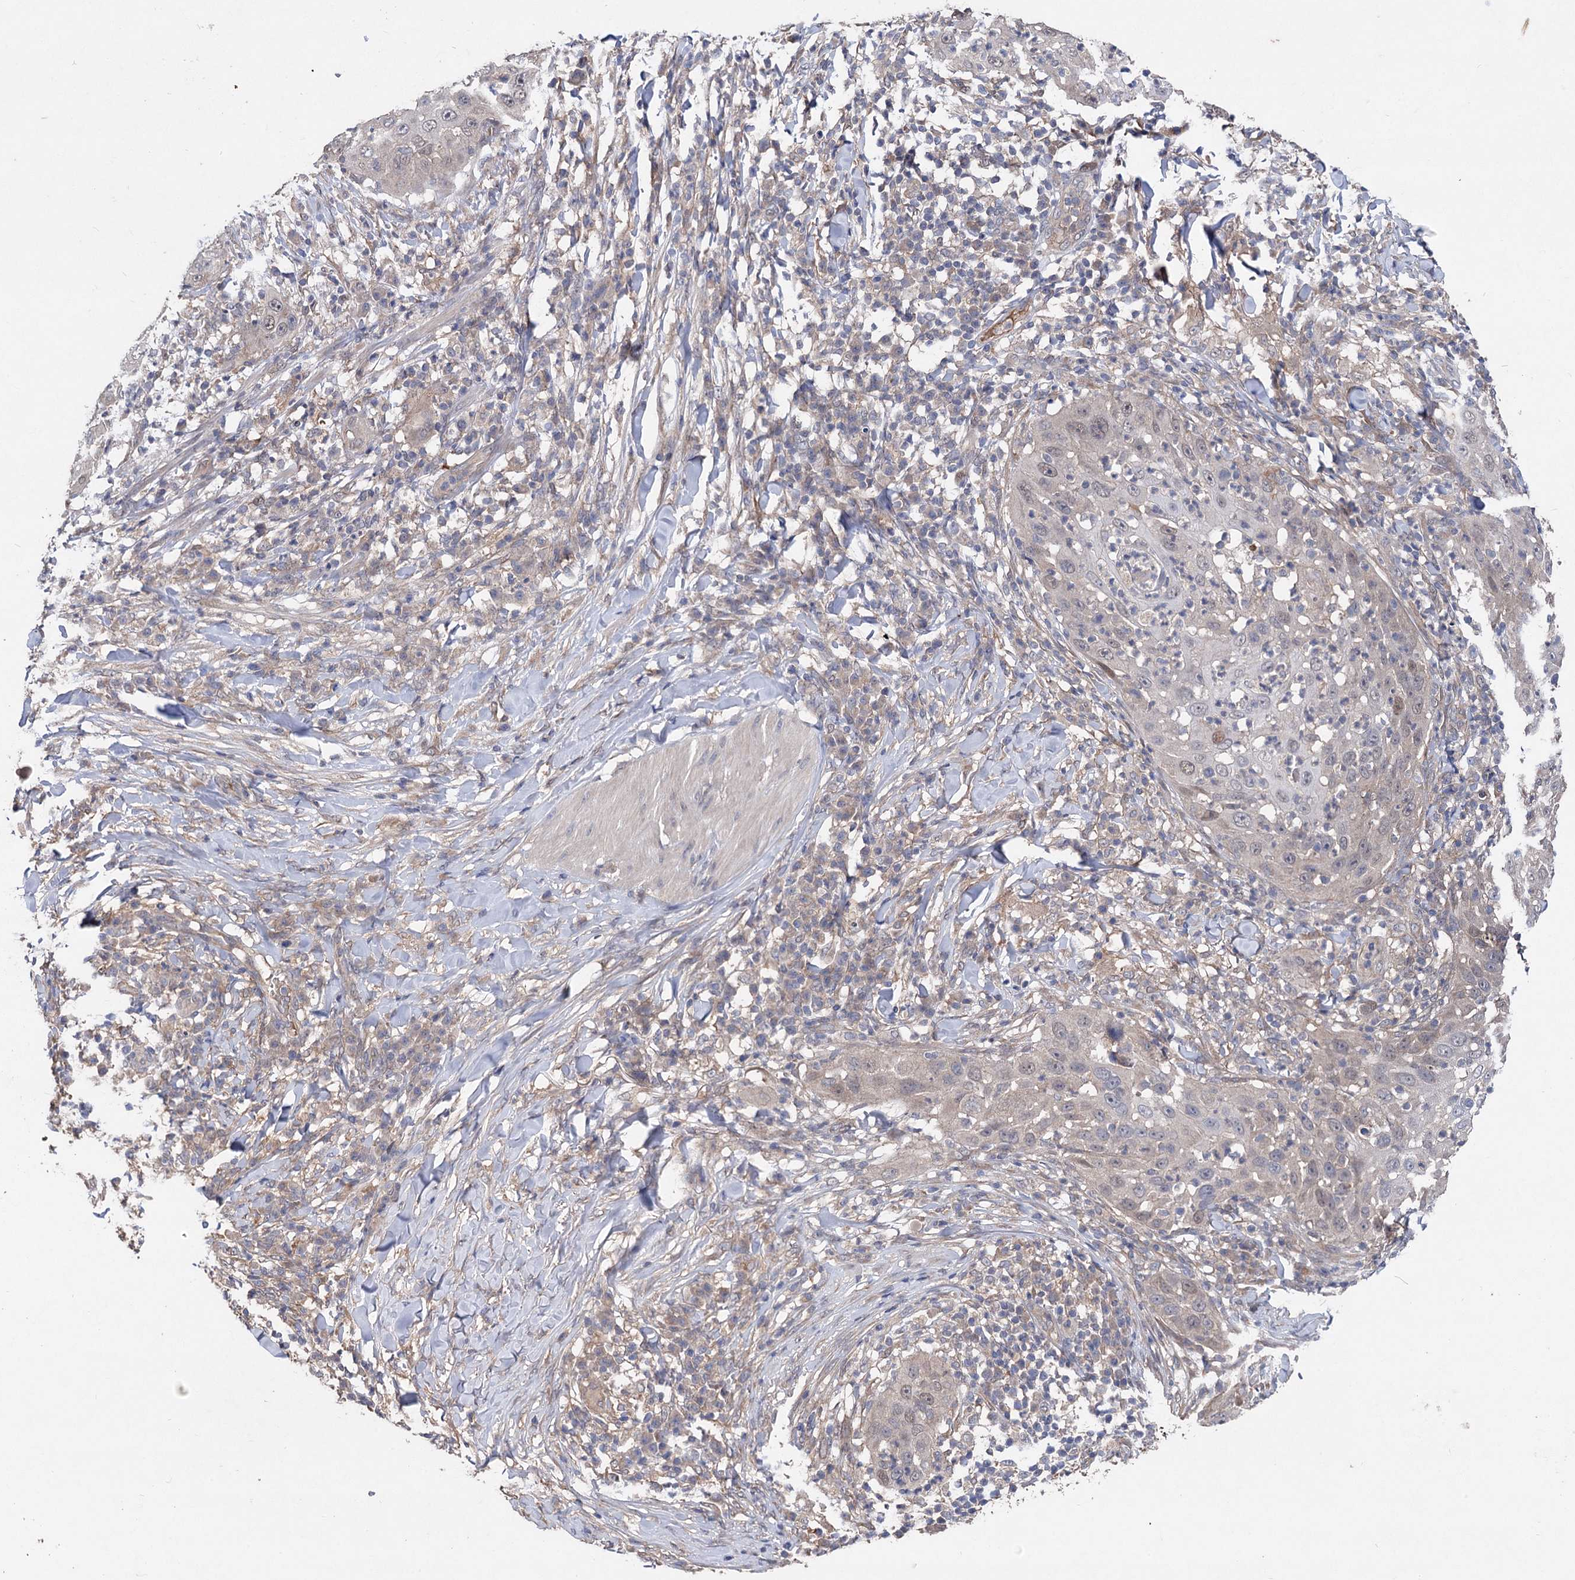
{"staining": {"intensity": "weak", "quantity": "<25%", "location": "nuclear"}, "tissue": "skin cancer", "cell_type": "Tumor cells", "image_type": "cancer", "snomed": [{"axis": "morphology", "description": "Squamous cell carcinoma, NOS"}, {"axis": "topography", "description": "Skin"}], "caption": "The image displays no staining of tumor cells in skin cancer.", "gene": "NUDCD2", "patient": {"sex": "female", "age": 44}}